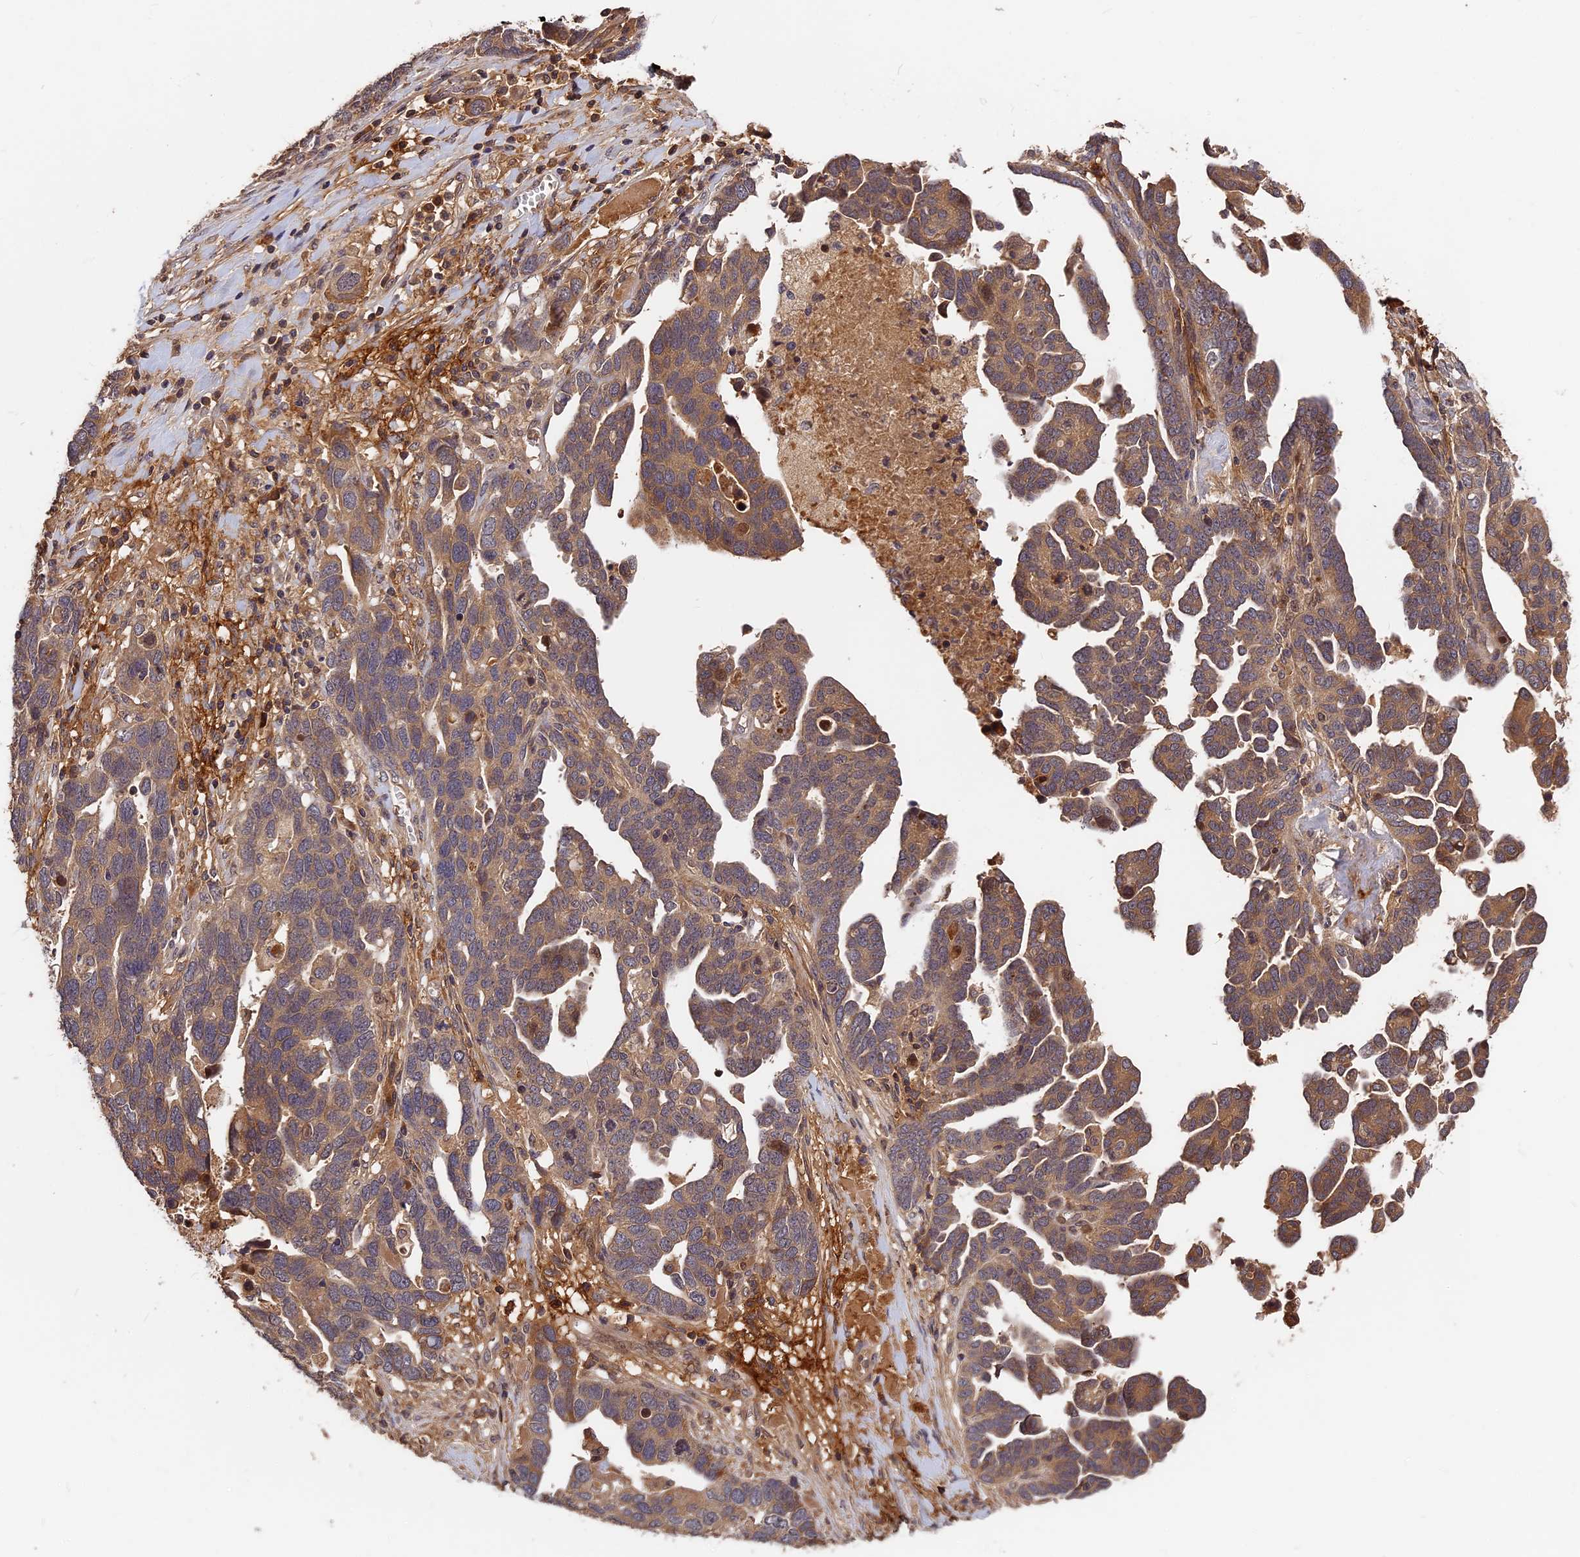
{"staining": {"intensity": "moderate", "quantity": ">75%", "location": "cytoplasmic/membranous"}, "tissue": "ovarian cancer", "cell_type": "Tumor cells", "image_type": "cancer", "snomed": [{"axis": "morphology", "description": "Cystadenocarcinoma, serous, NOS"}, {"axis": "topography", "description": "Ovary"}], "caption": "Brown immunohistochemical staining in human ovarian cancer displays moderate cytoplasmic/membranous staining in about >75% of tumor cells.", "gene": "ITIH1", "patient": {"sex": "female", "age": 54}}